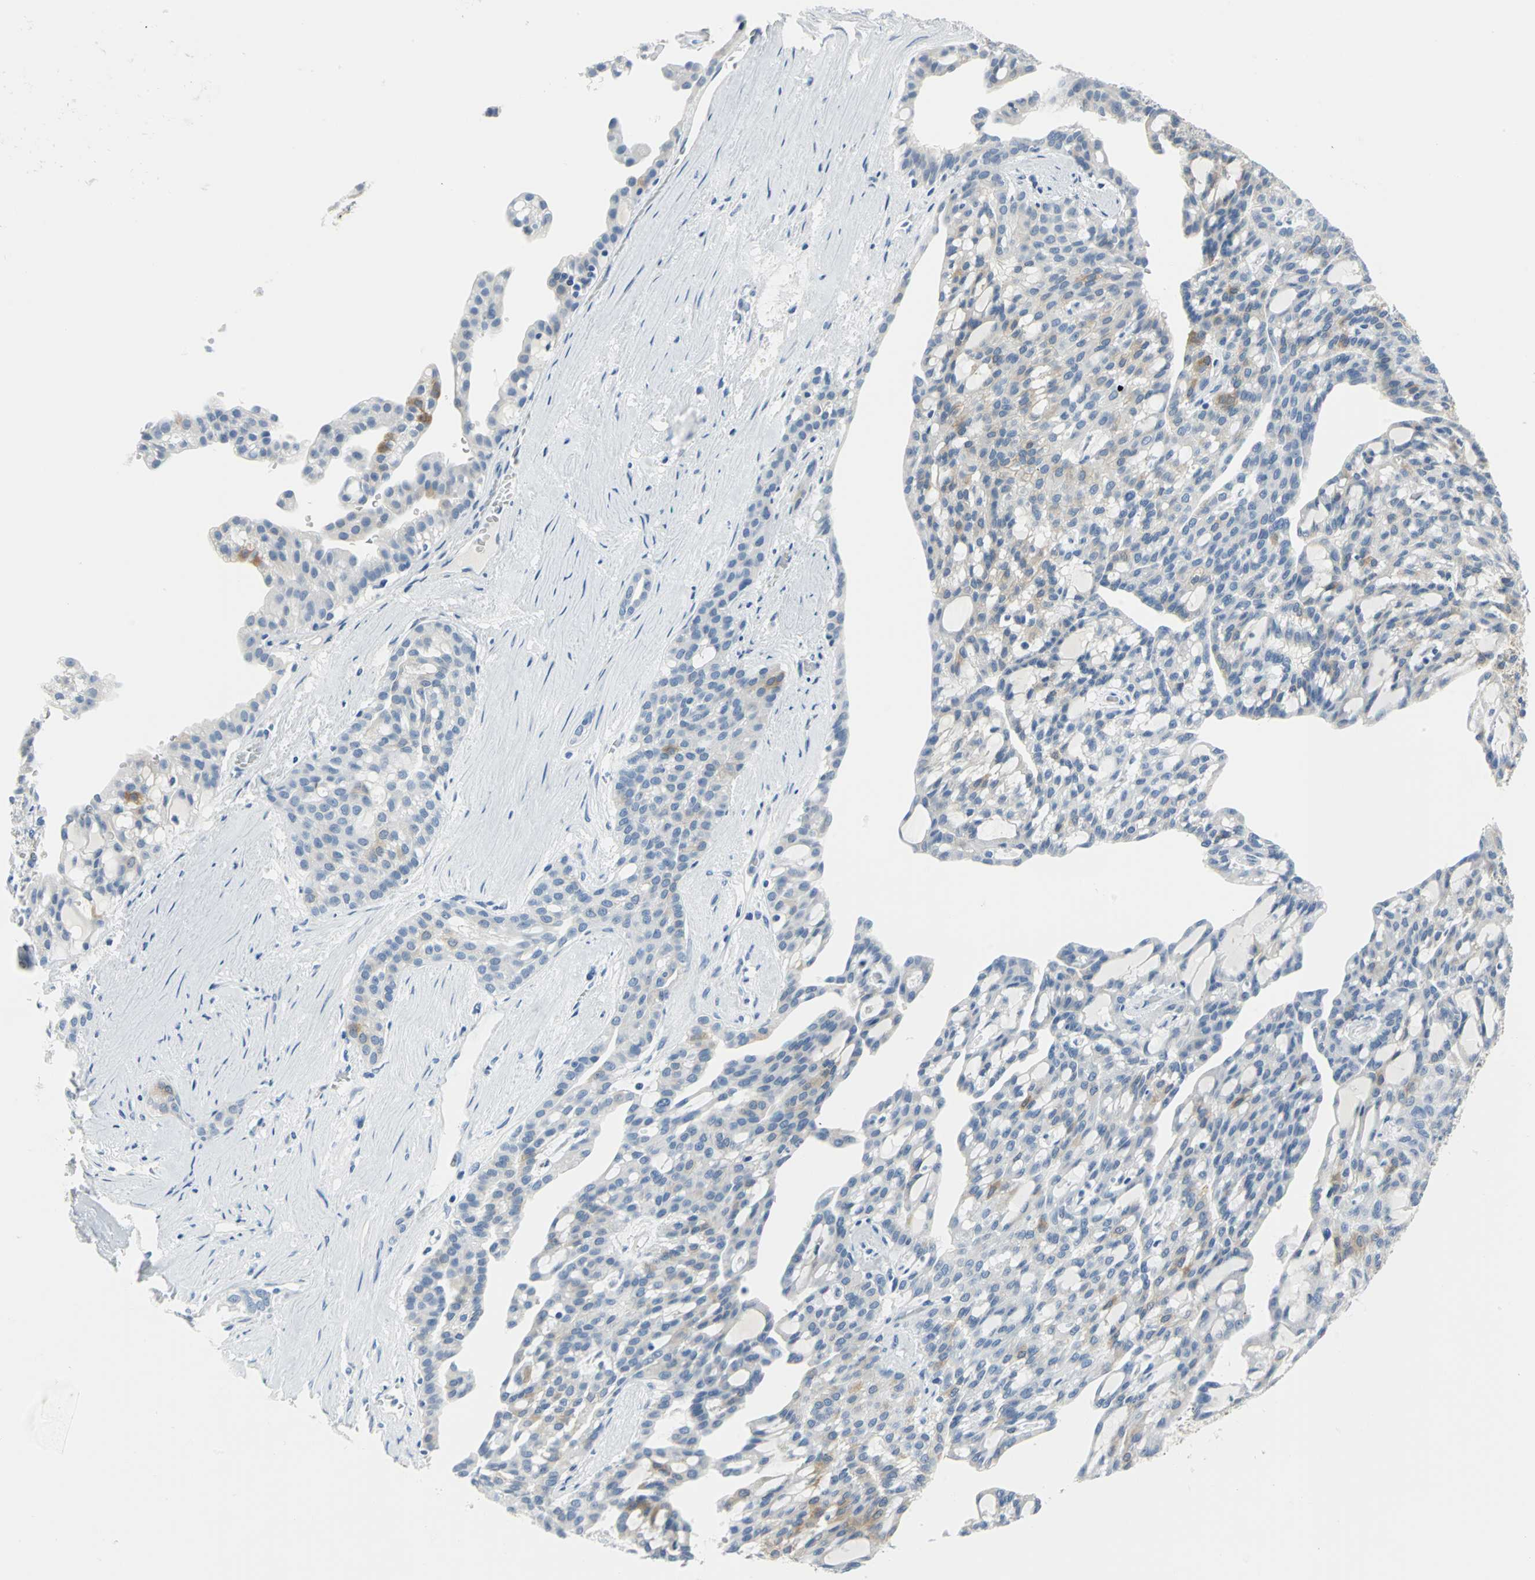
{"staining": {"intensity": "moderate", "quantity": "<25%", "location": "cytoplasmic/membranous"}, "tissue": "renal cancer", "cell_type": "Tumor cells", "image_type": "cancer", "snomed": [{"axis": "morphology", "description": "Adenocarcinoma, NOS"}, {"axis": "topography", "description": "Kidney"}], "caption": "Brown immunohistochemical staining in human renal adenocarcinoma demonstrates moderate cytoplasmic/membranous staining in approximately <25% of tumor cells. The protein of interest is stained brown, and the nuclei are stained in blue (DAB (3,3'-diaminobenzidine) IHC with brightfield microscopy, high magnification).", "gene": "PKLR", "patient": {"sex": "male", "age": 63}}